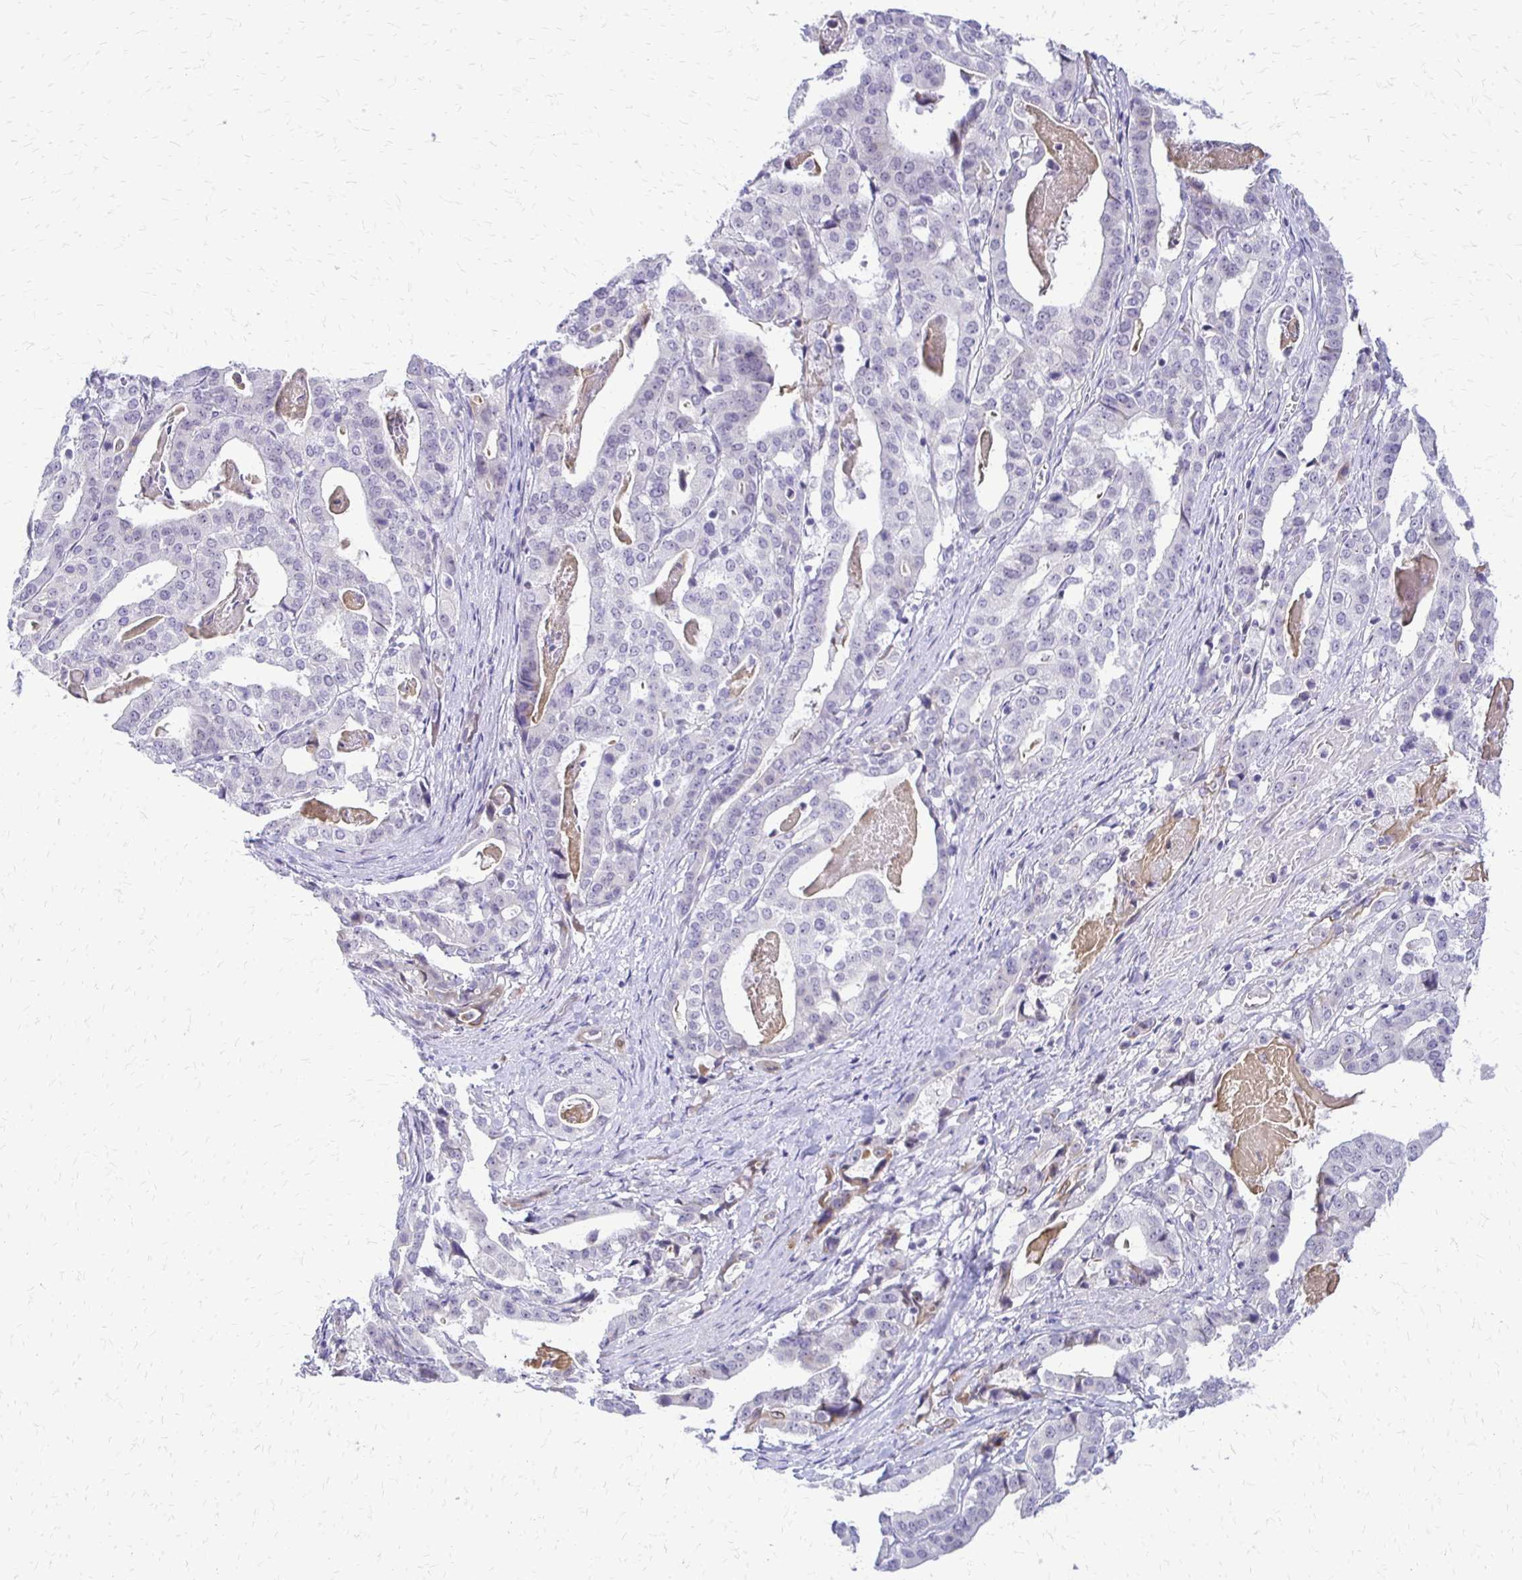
{"staining": {"intensity": "negative", "quantity": "none", "location": "none"}, "tissue": "stomach cancer", "cell_type": "Tumor cells", "image_type": "cancer", "snomed": [{"axis": "morphology", "description": "Adenocarcinoma, NOS"}, {"axis": "topography", "description": "Stomach"}], "caption": "This is an immunohistochemistry (IHC) histopathology image of stomach adenocarcinoma. There is no staining in tumor cells.", "gene": "EPYC", "patient": {"sex": "male", "age": 48}}